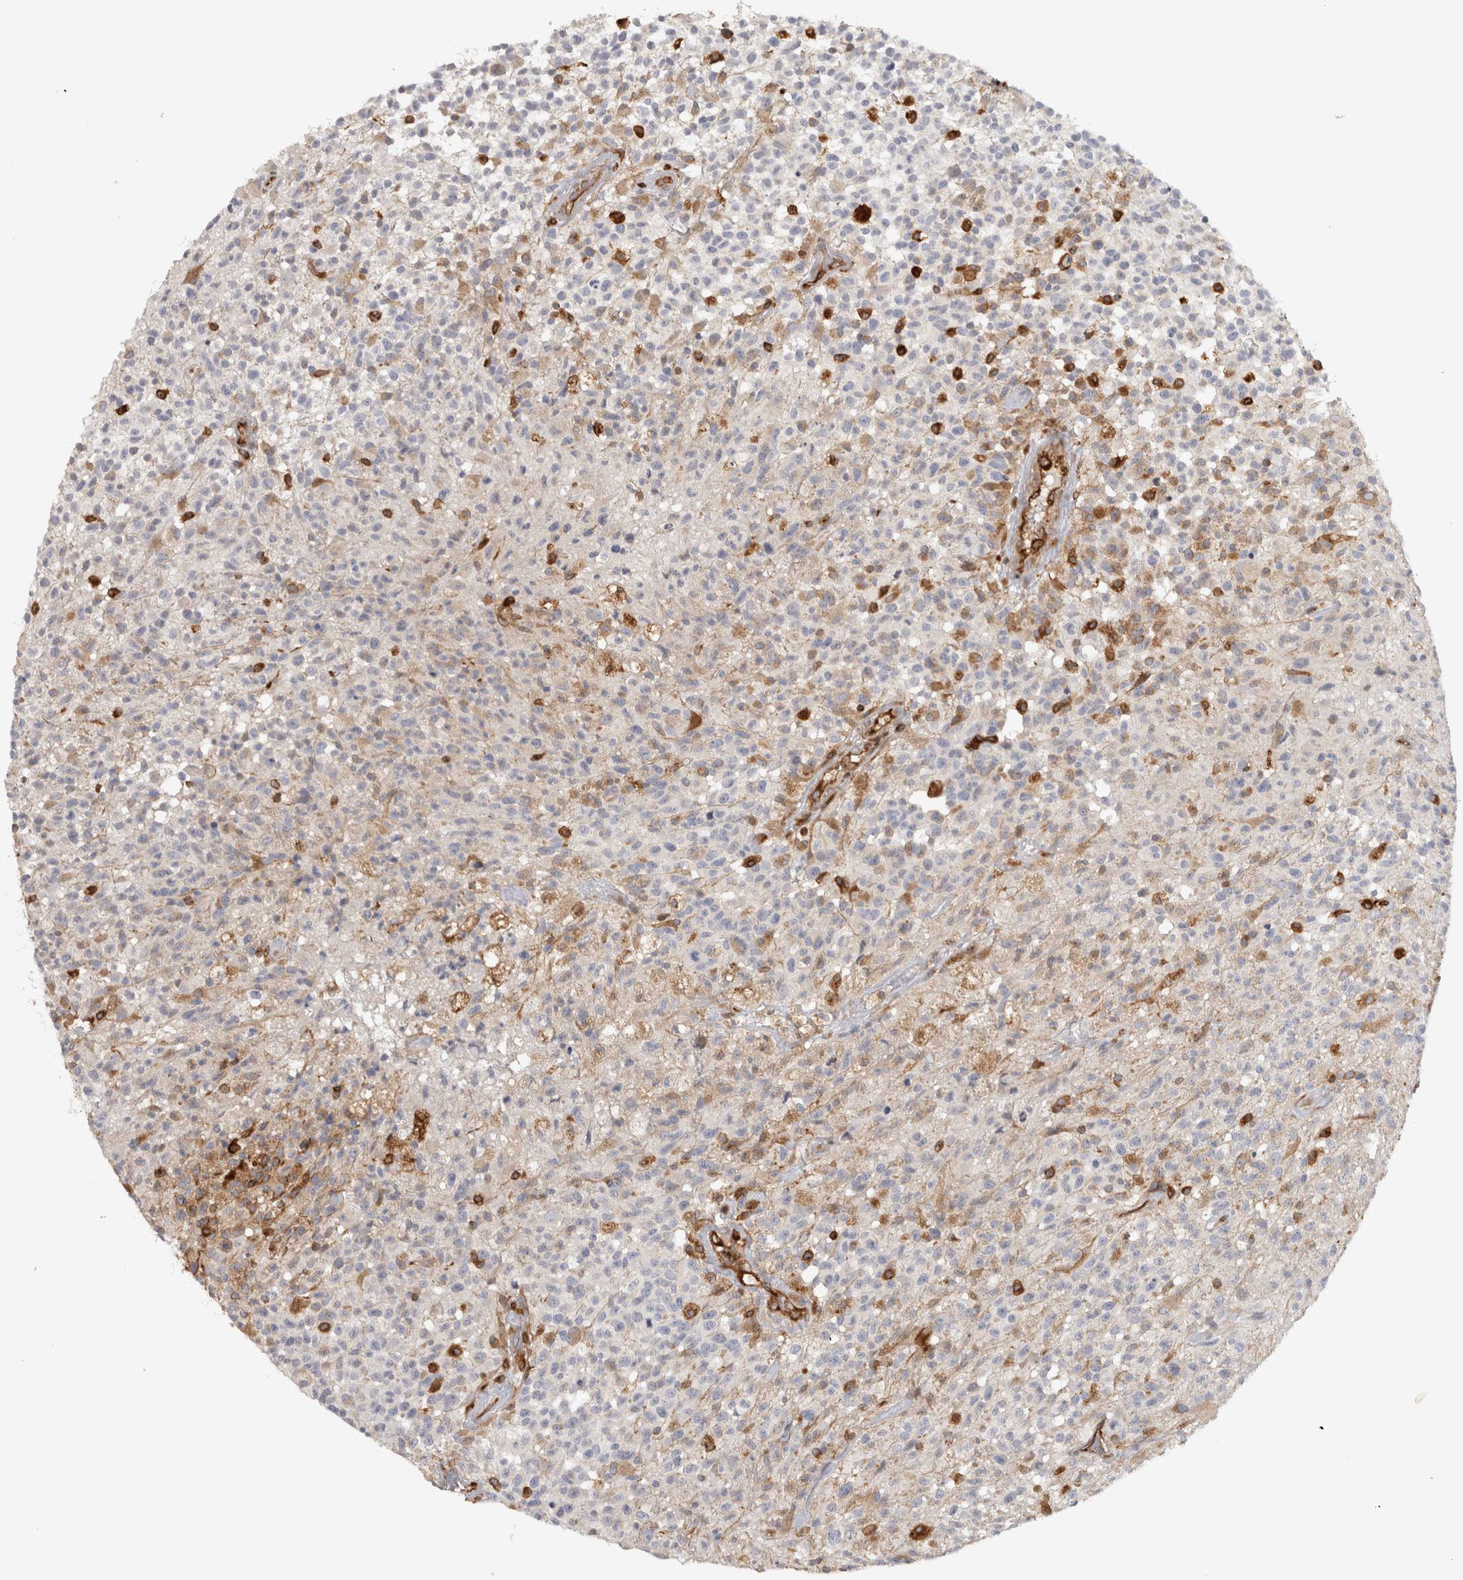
{"staining": {"intensity": "weak", "quantity": "25%-75%", "location": "cytoplasmic/membranous"}, "tissue": "glioma", "cell_type": "Tumor cells", "image_type": "cancer", "snomed": [{"axis": "morphology", "description": "Glioma, malignant, High grade"}, {"axis": "morphology", "description": "Glioblastoma, NOS"}, {"axis": "topography", "description": "Brain"}], "caption": "Immunohistochemistry image of glioblastoma stained for a protein (brown), which reveals low levels of weak cytoplasmic/membranous expression in approximately 25%-75% of tumor cells.", "gene": "HLA-E", "patient": {"sex": "male", "age": 60}}